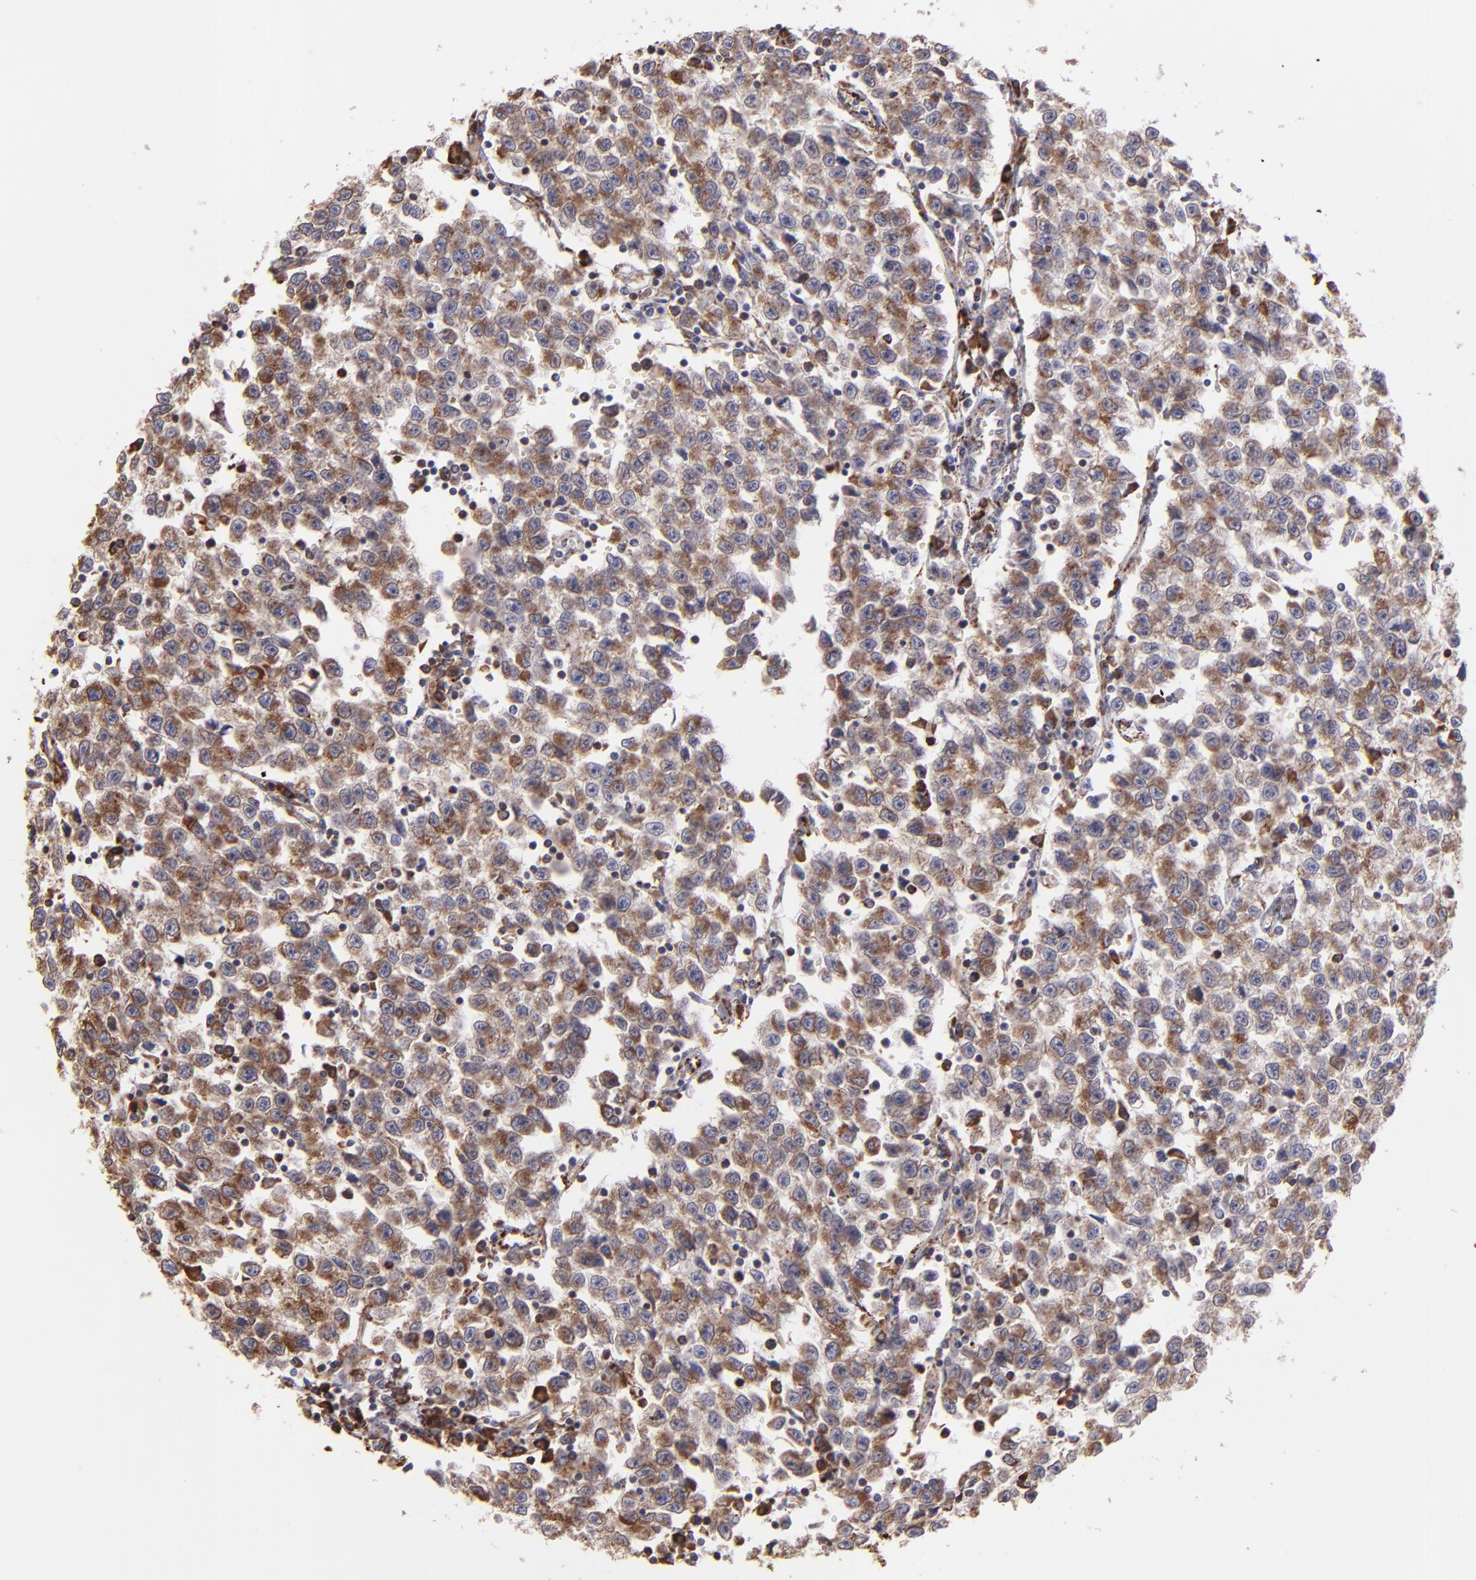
{"staining": {"intensity": "moderate", "quantity": ">75%", "location": "cytoplasmic/membranous"}, "tissue": "testis cancer", "cell_type": "Tumor cells", "image_type": "cancer", "snomed": [{"axis": "morphology", "description": "Seminoma, NOS"}, {"axis": "topography", "description": "Testis"}], "caption": "The immunohistochemical stain labels moderate cytoplasmic/membranous expression in tumor cells of testis cancer tissue.", "gene": "MAOB", "patient": {"sex": "male", "age": 35}}